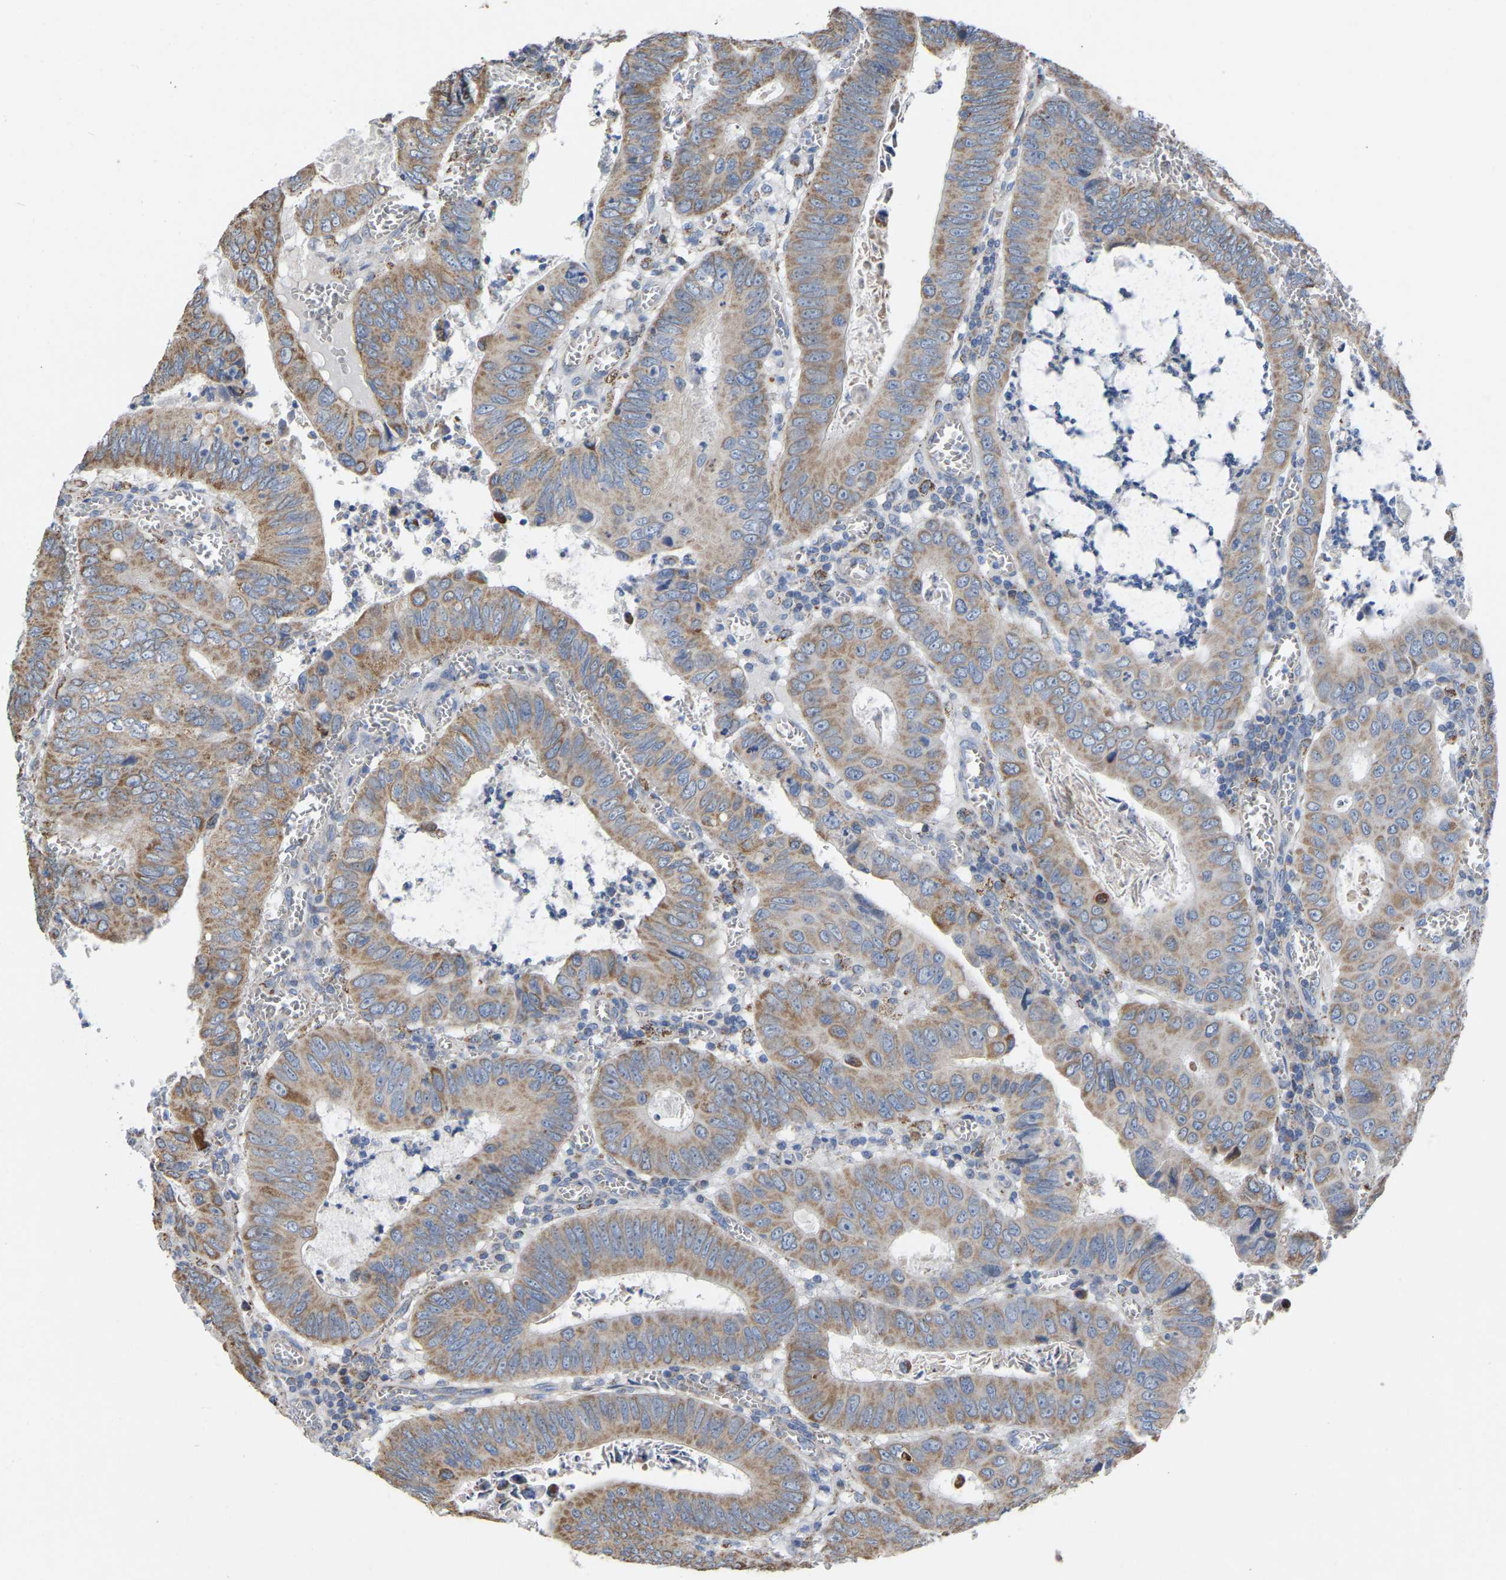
{"staining": {"intensity": "moderate", "quantity": ">75%", "location": "cytoplasmic/membranous"}, "tissue": "colorectal cancer", "cell_type": "Tumor cells", "image_type": "cancer", "snomed": [{"axis": "morphology", "description": "Inflammation, NOS"}, {"axis": "morphology", "description": "Adenocarcinoma, NOS"}, {"axis": "topography", "description": "Colon"}], "caption": "A brown stain highlights moderate cytoplasmic/membranous positivity of a protein in human colorectal cancer (adenocarcinoma) tumor cells.", "gene": "BCL10", "patient": {"sex": "male", "age": 72}}